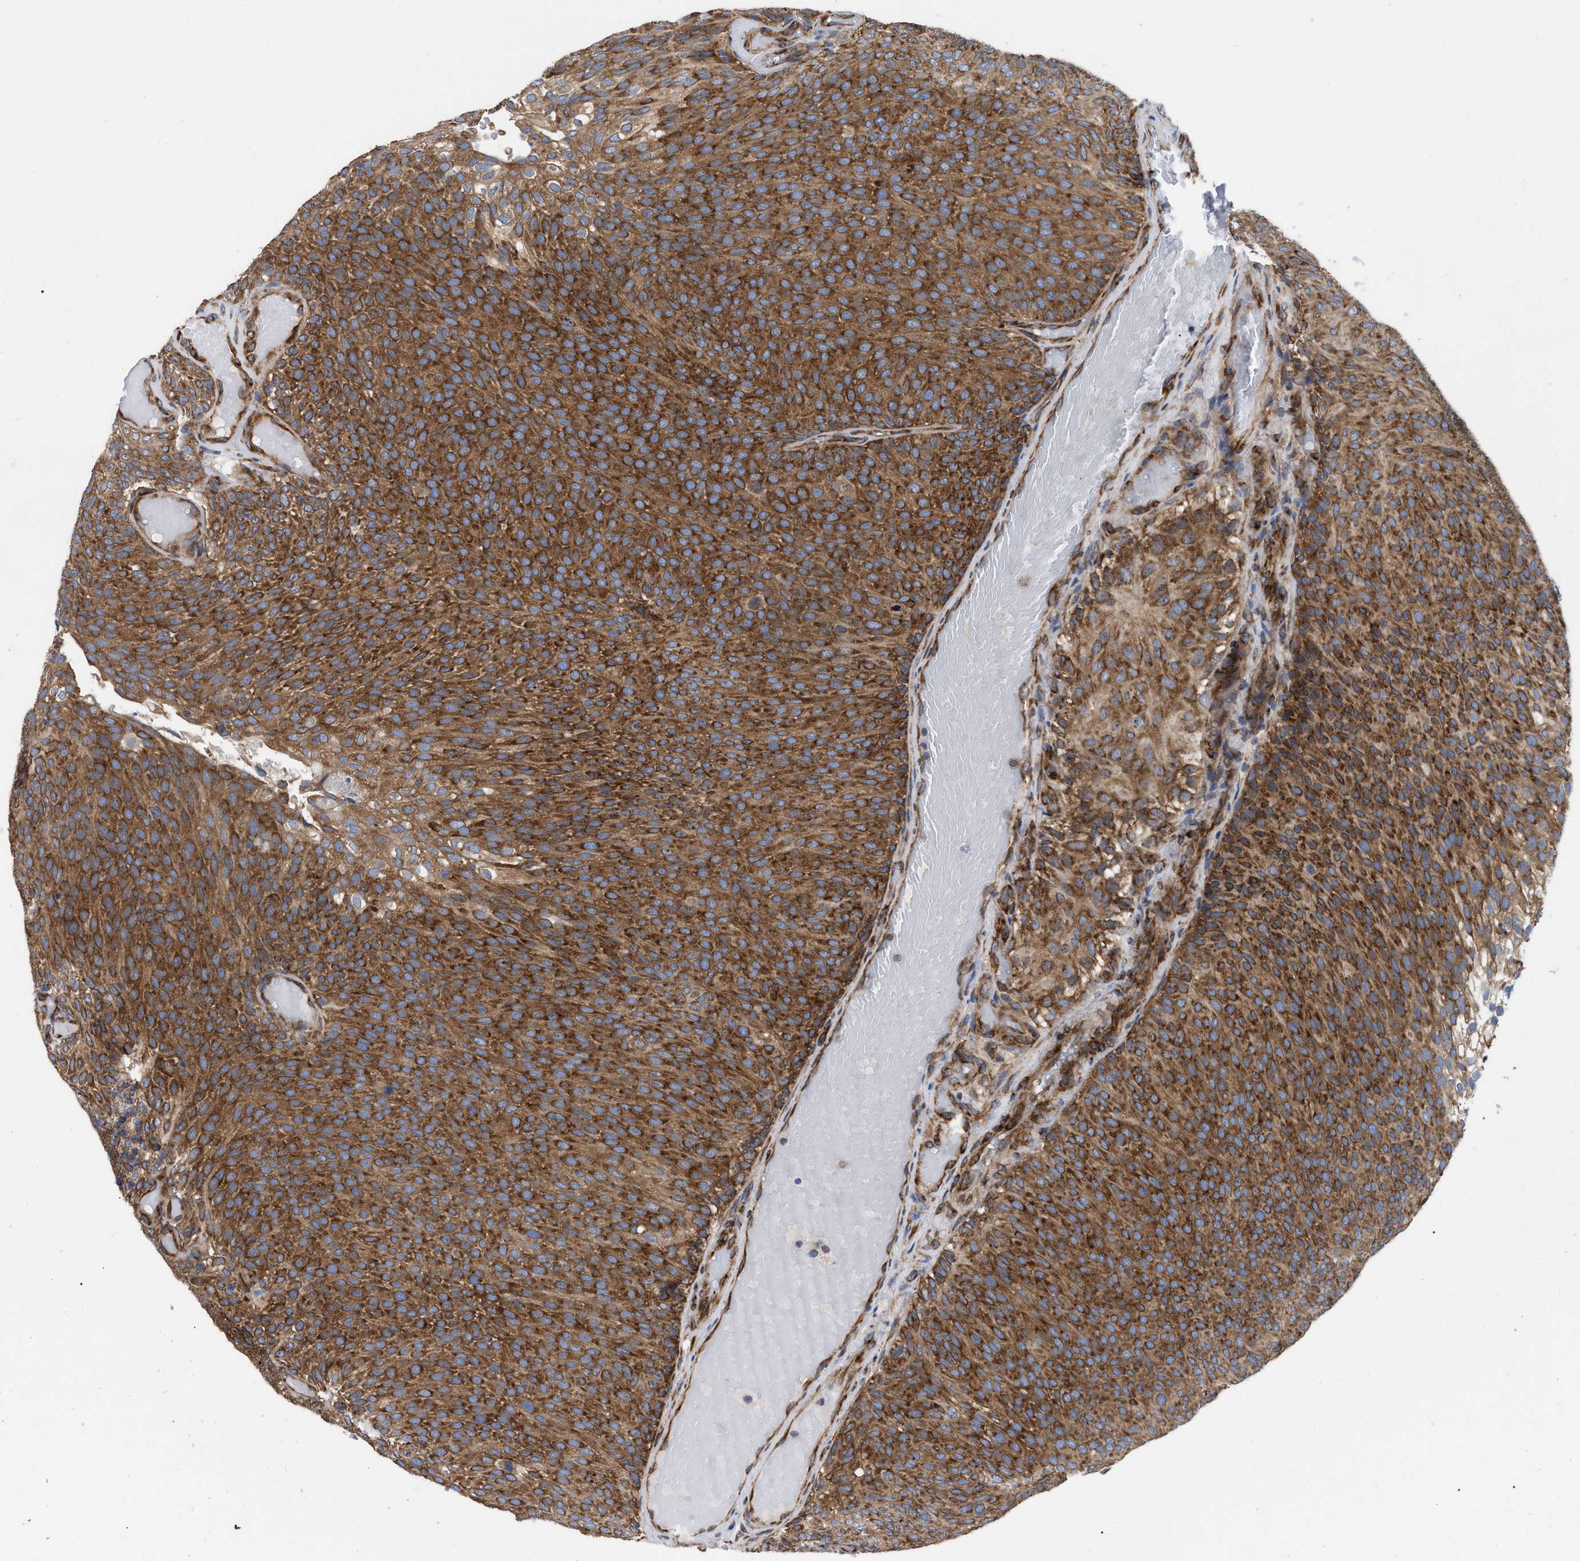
{"staining": {"intensity": "strong", "quantity": ">75%", "location": "cytoplasmic/membranous"}, "tissue": "urothelial cancer", "cell_type": "Tumor cells", "image_type": "cancer", "snomed": [{"axis": "morphology", "description": "Urothelial carcinoma, Low grade"}, {"axis": "topography", "description": "Urinary bladder"}], "caption": "Urothelial carcinoma (low-grade) stained with immunohistochemistry (IHC) exhibits strong cytoplasmic/membranous staining in approximately >75% of tumor cells. (IHC, brightfield microscopy, high magnification).", "gene": "FAM120A", "patient": {"sex": "male", "age": 78}}